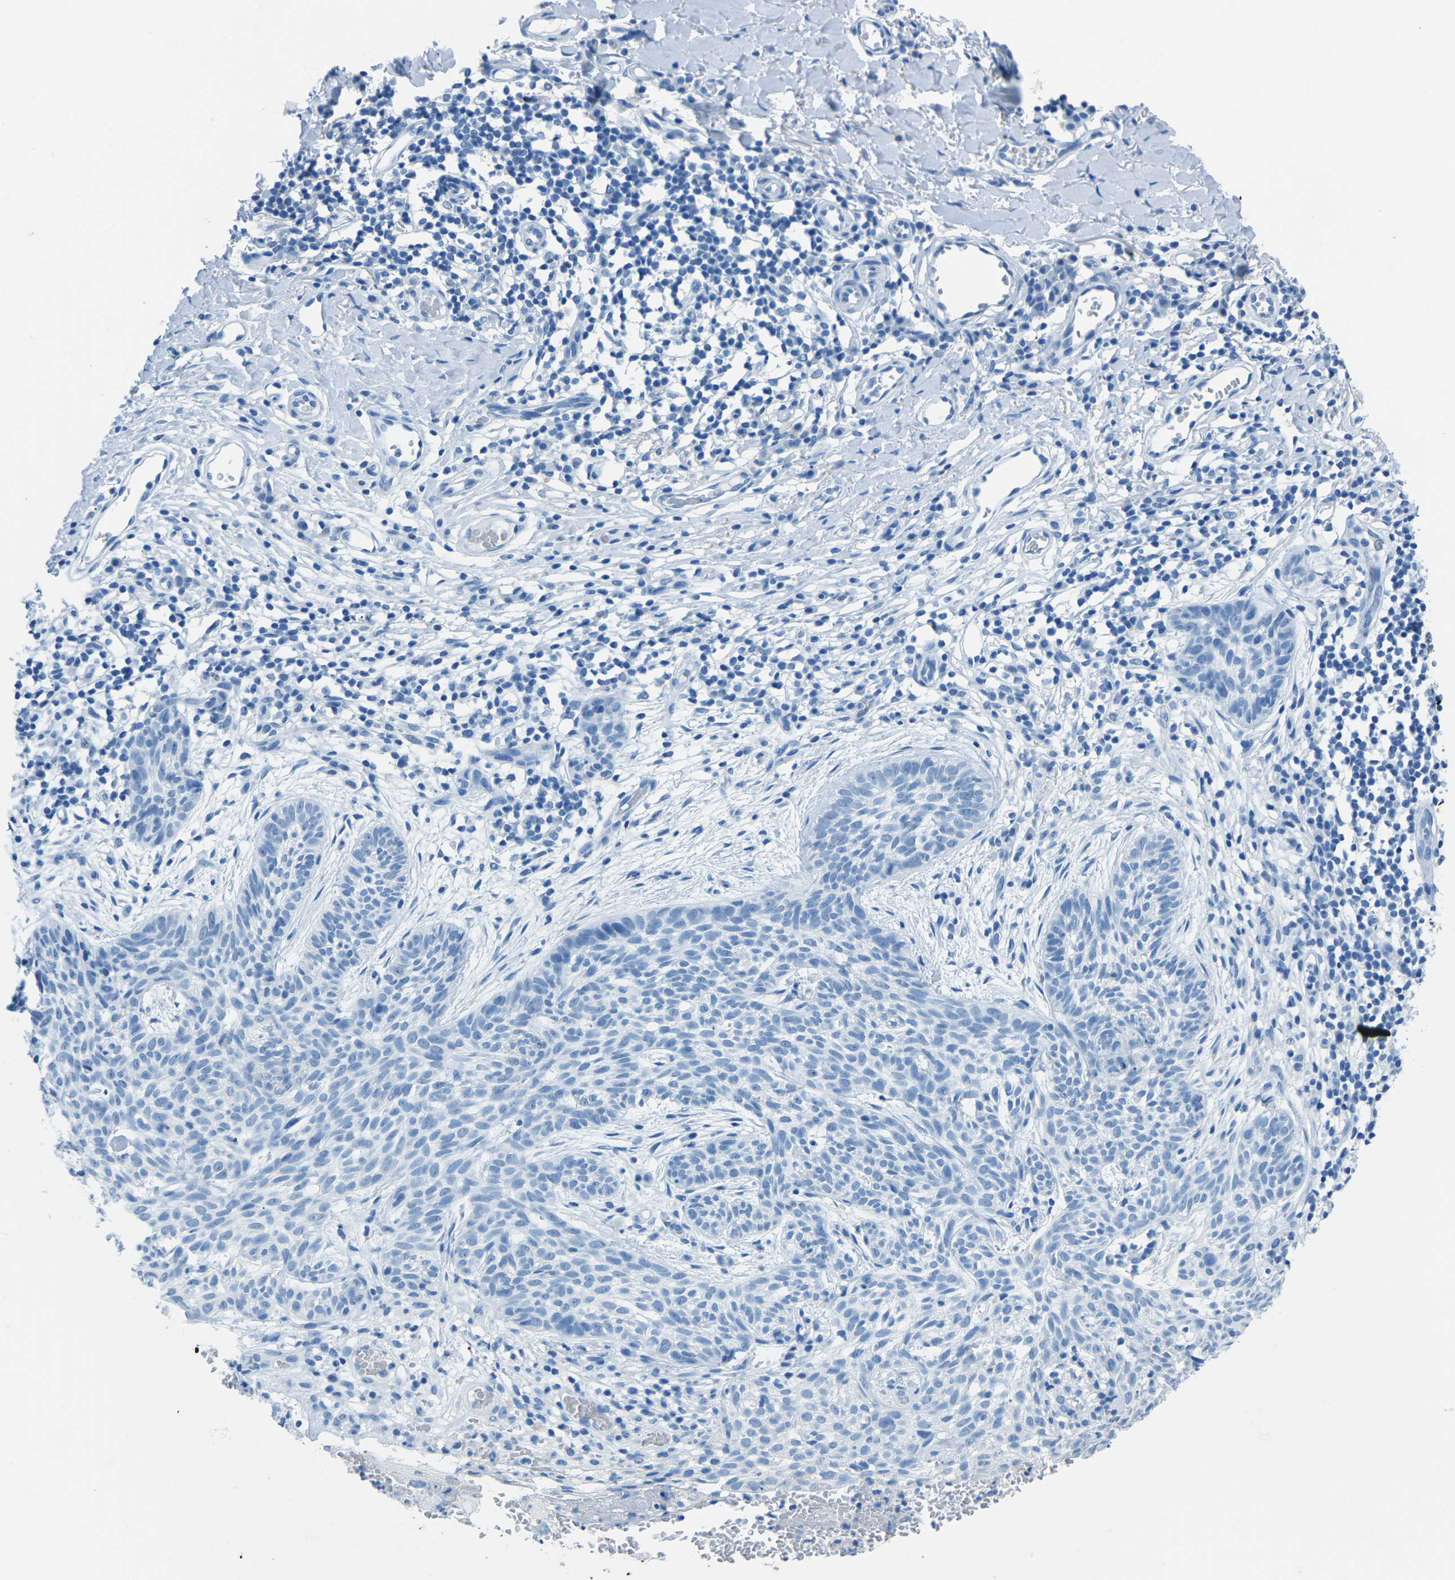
{"staining": {"intensity": "negative", "quantity": "none", "location": "none"}, "tissue": "skin cancer", "cell_type": "Tumor cells", "image_type": "cancer", "snomed": [{"axis": "morphology", "description": "Basal cell carcinoma"}, {"axis": "topography", "description": "Skin"}], "caption": "Tumor cells are negative for brown protein staining in skin cancer.", "gene": "MYH8", "patient": {"sex": "female", "age": 59}}